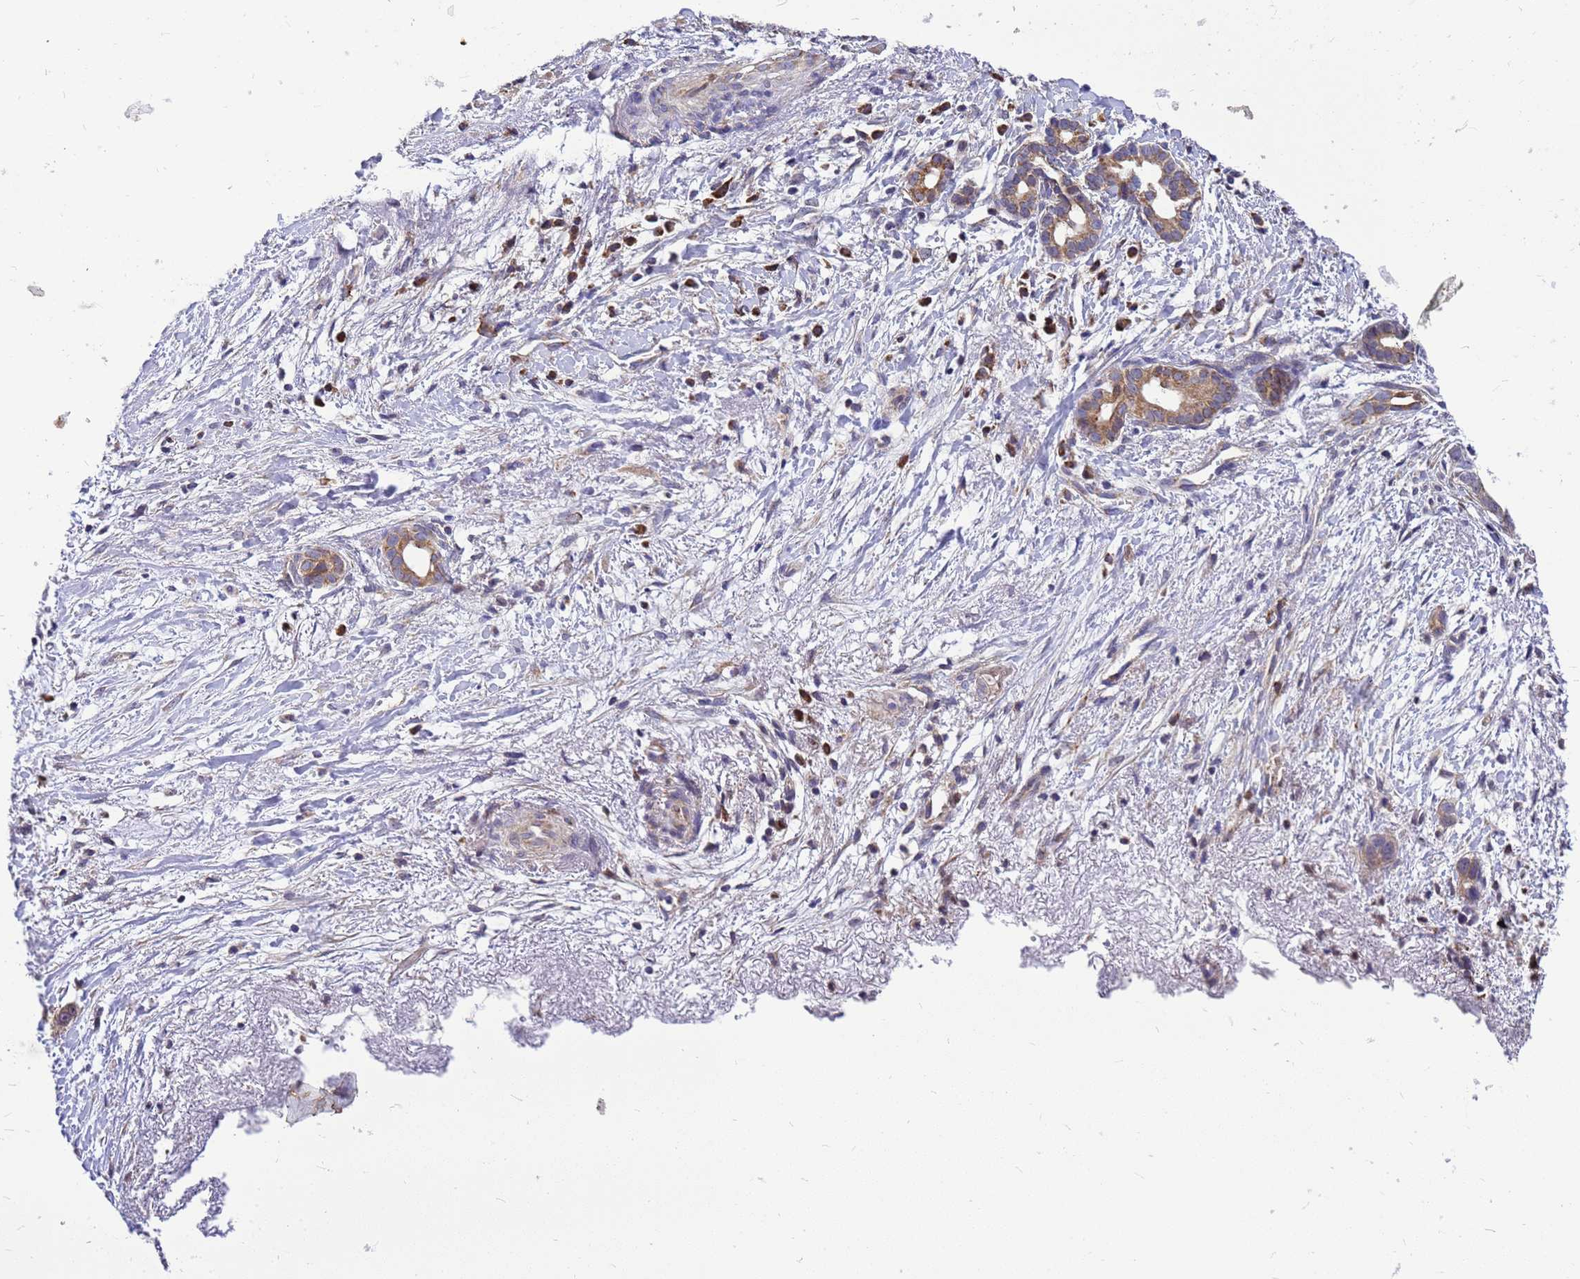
{"staining": {"intensity": "moderate", "quantity": "25%-75%", "location": "cytoplasmic/membranous"}, "tissue": "liver cancer", "cell_type": "Tumor cells", "image_type": "cancer", "snomed": [{"axis": "morphology", "description": "Cholangiocarcinoma"}, {"axis": "topography", "description": "Liver"}], "caption": "Immunohistochemical staining of human liver cholangiocarcinoma shows medium levels of moderate cytoplasmic/membranous positivity in about 25%-75% of tumor cells. (DAB = brown stain, brightfield microscopy at high magnification).", "gene": "CMC4", "patient": {"sex": "female", "age": 79}}